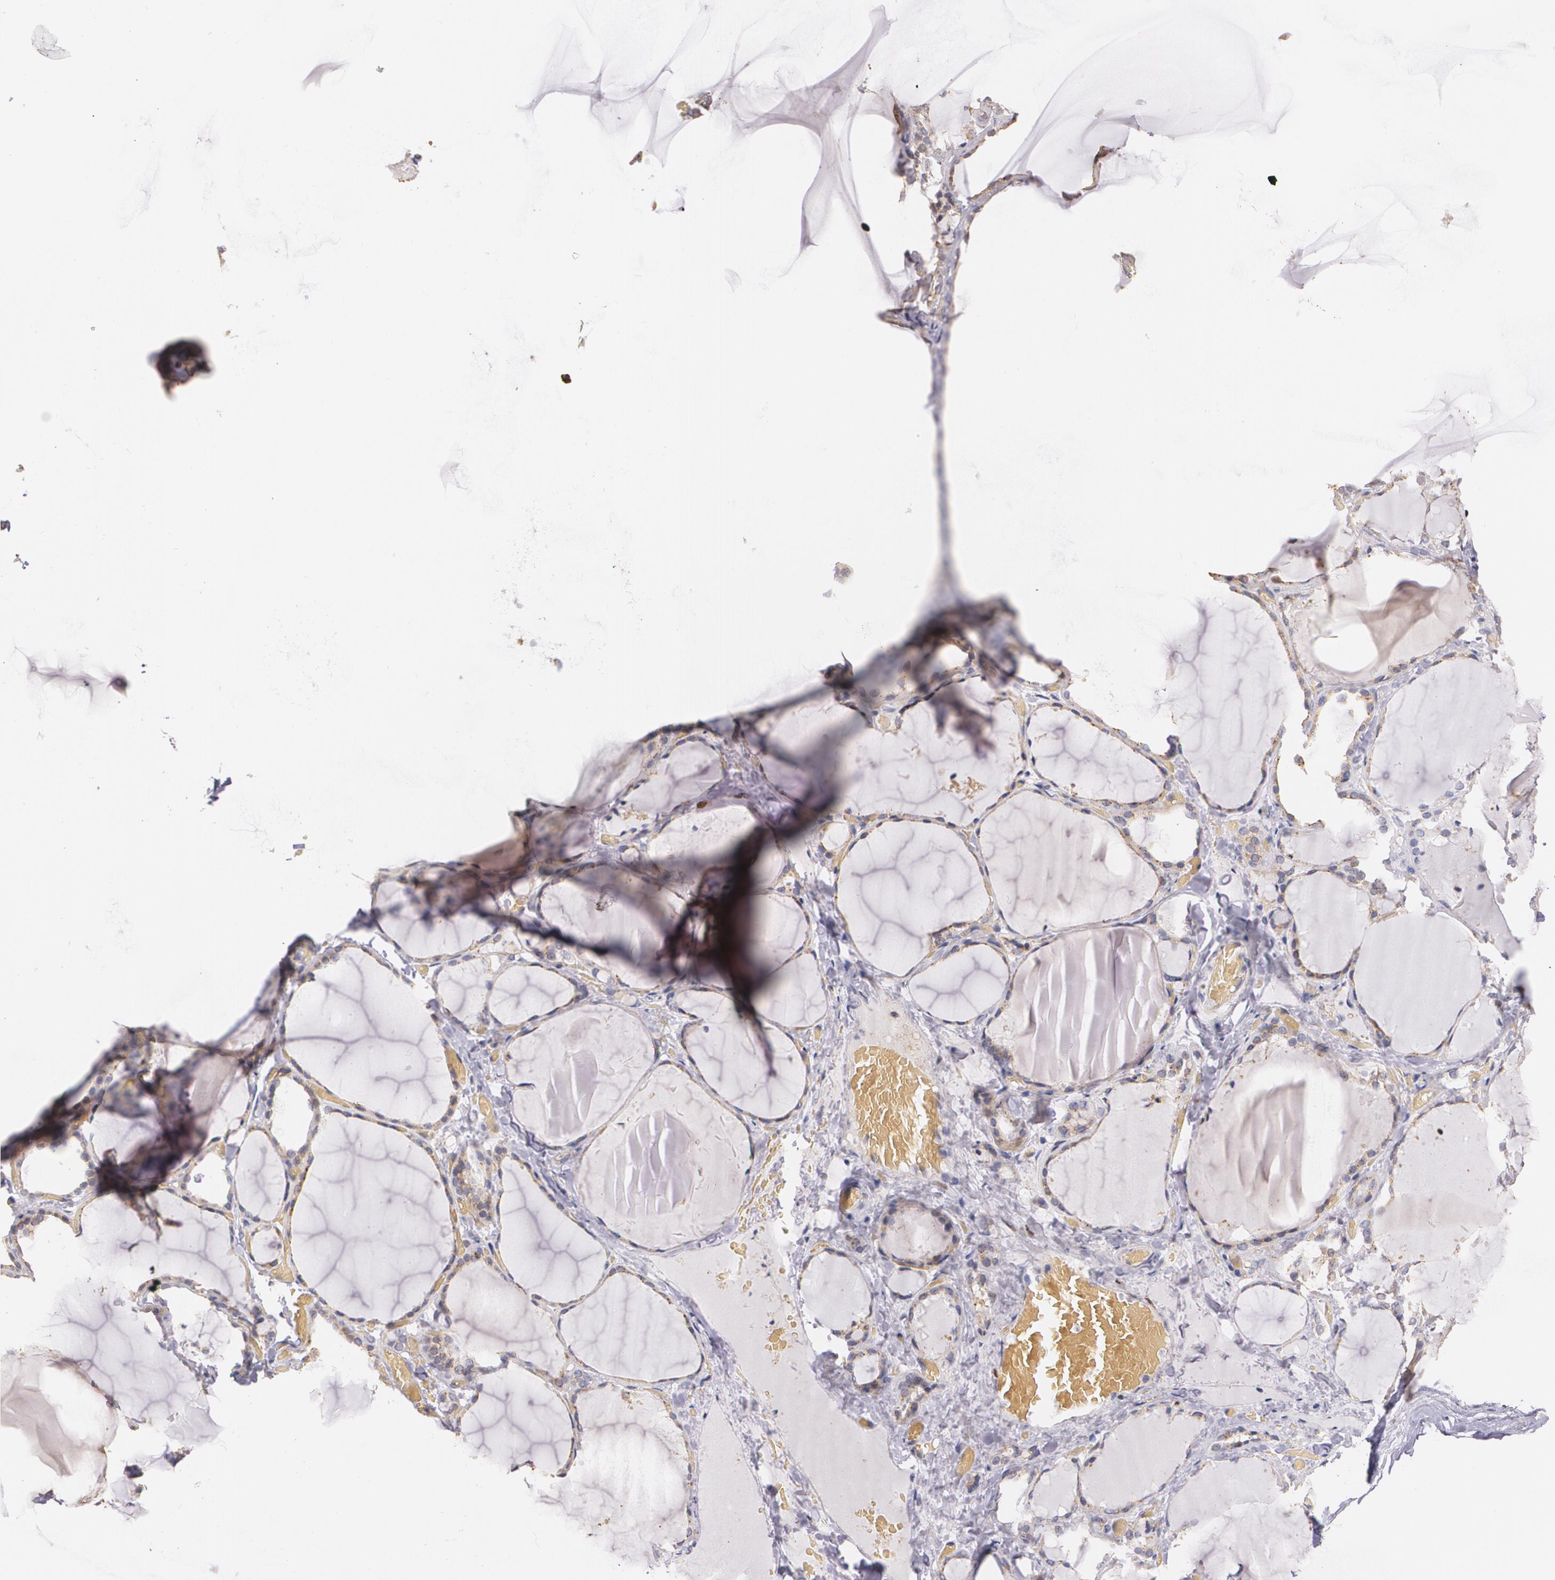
{"staining": {"intensity": "moderate", "quantity": ">75%", "location": "cytoplasmic/membranous,nuclear"}, "tissue": "thyroid gland", "cell_type": "Glandular cells", "image_type": "normal", "snomed": [{"axis": "morphology", "description": "Normal tissue, NOS"}, {"axis": "topography", "description": "Thyroid gland"}], "caption": "This is an image of IHC staining of unremarkable thyroid gland, which shows moderate expression in the cytoplasmic/membranous,nuclear of glandular cells.", "gene": "ATF3", "patient": {"sex": "female", "age": 22}}